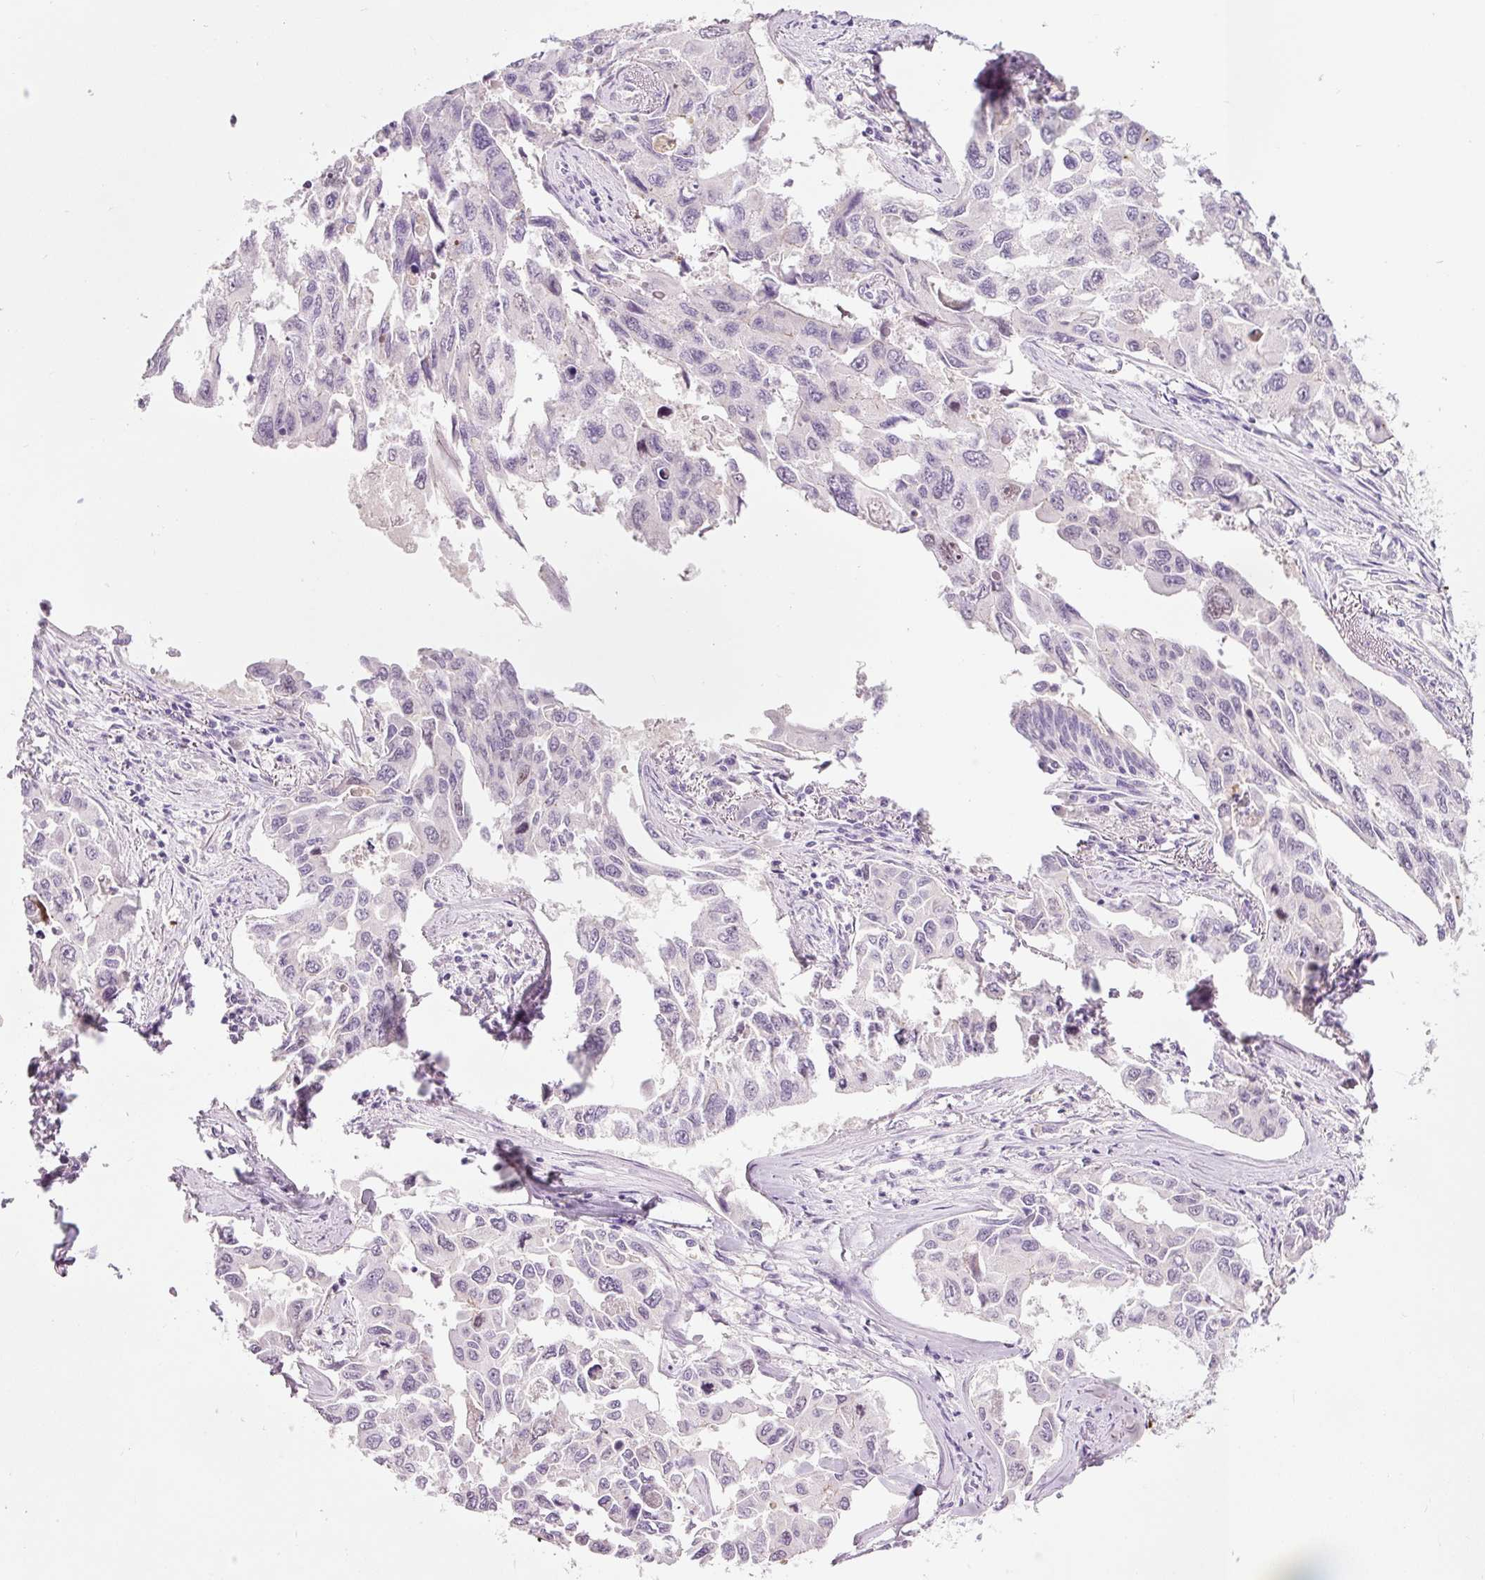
{"staining": {"intensity": "negative", "quantity": "none", "location": "none"}, "tissue": "lung cancer", "cell_type": "Tumor cells", "image_type": "cancer", "snomed": [{"axis": "morphology", "description": "Adenocarcinoma, NOS"}, {"axis": "topography", "description": "Lung"}], "caption": "A high-resolution photomicrograph shows IHC staining of lung cancer, which displays no significant staining in tumor cells.", "gene": "DHRS11", "patient": {"sex": "male", "age": 64}}